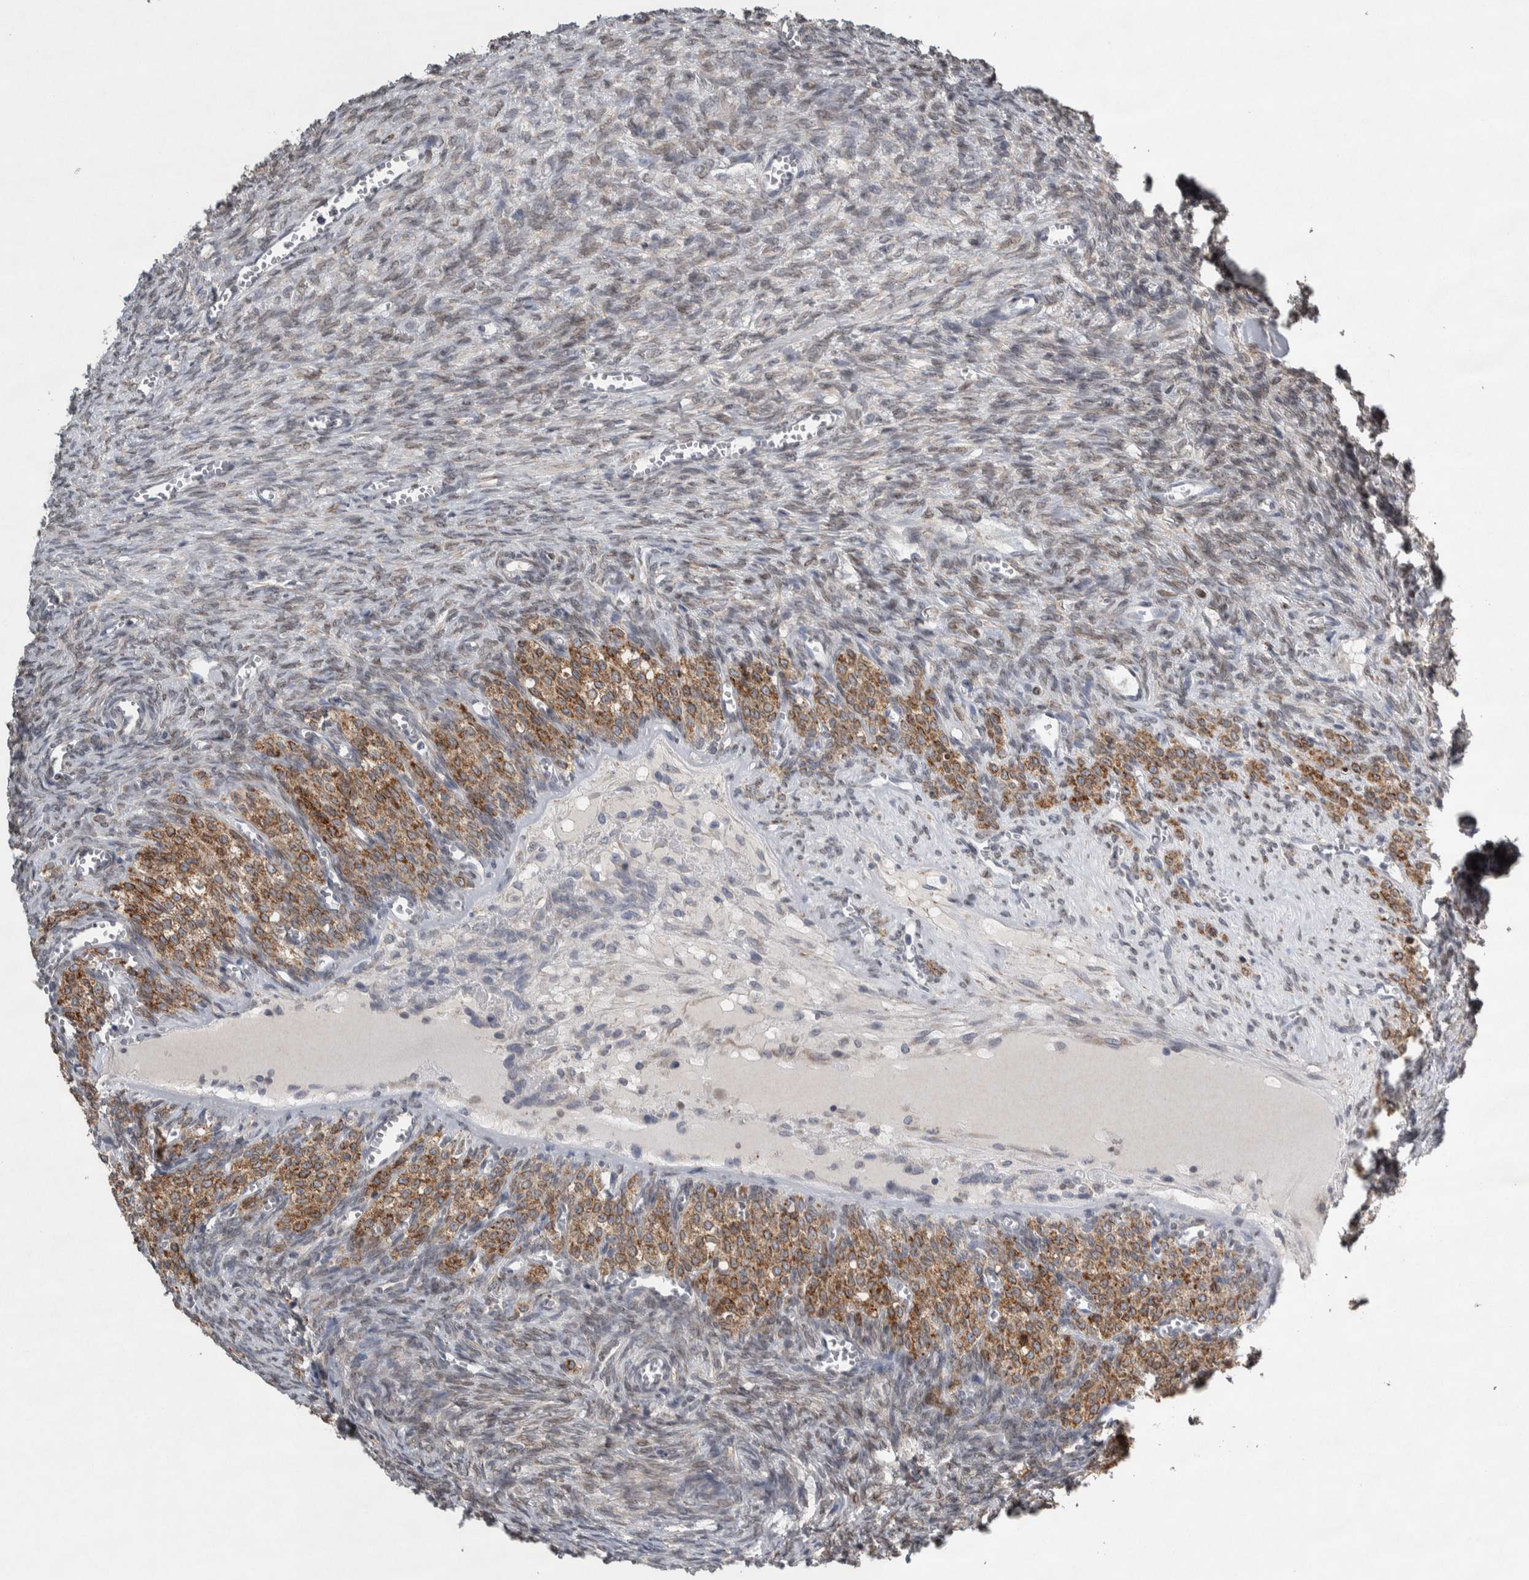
{"staining": {"intensity": "moderate", "quantity": "25%-75%", "location": "cytoplasmic/membranous,nuclear"}, "tissue": "ovary", "cell_type": "Ovarian stroma cells", "image_type": "normal", "snomed": [{"axis": "morphology", "description": "Normal tissue, NOS"}, {"axis": "topography", "description": "Ovary"}], "caption": "A brown stain labels moderate cytoplasmic/membranous,nuclear staining of a protein in ovarian stroma cells of normal human ovary.", "gene": "SIGMAR1", "patient": {"sex": "female", "age": 27}}